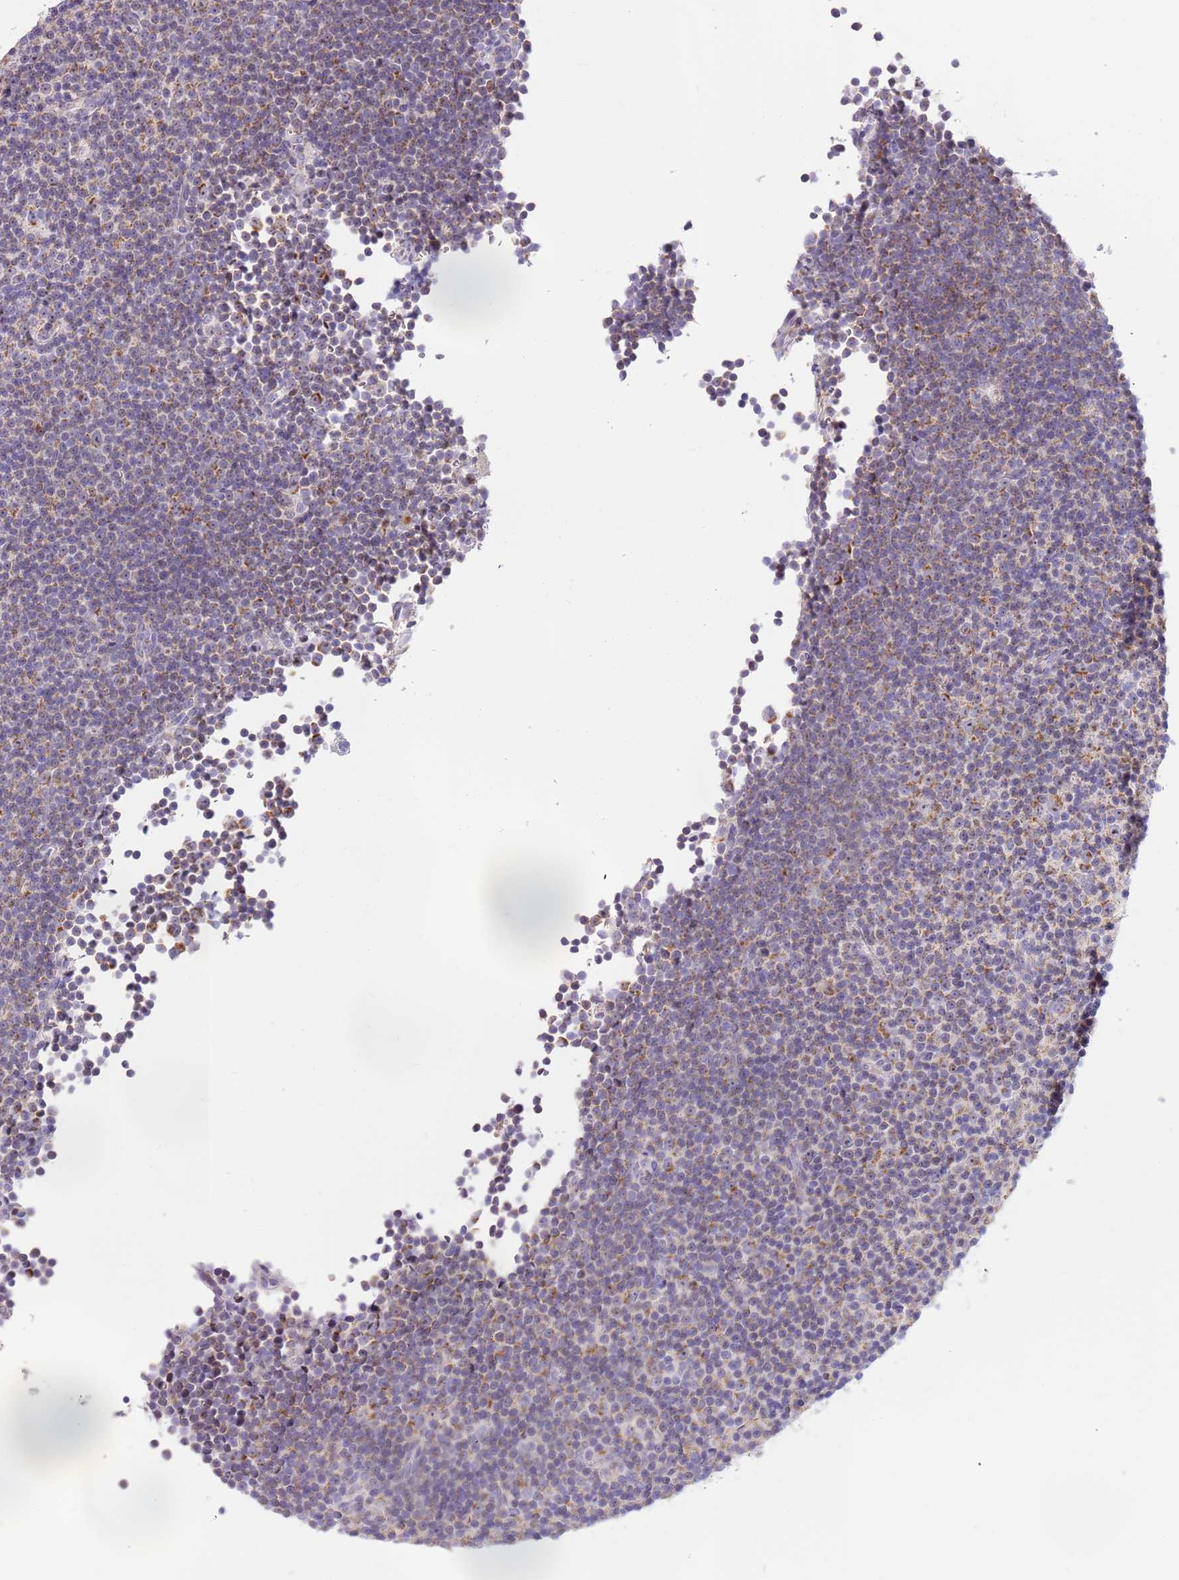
{"staining": {"intensity": "weak", "quantity": "<25%", "location": "cytoplasmic/membranous"}, "tissue": "lymphoma", "cell_type": "Tumor cells", "image_type": "cancer", "snomed": [{"axis": "morphology", "description": "Malignant lymphoma, non-Hodgkin's type, Low grade"}, {"axis": "topography", "description": "Lymph node"}], "caption": "The histopathology image reveals no staining of tumor cells in lymphoma.", "gene": "DNAJA3", "patient": {"sex": "female", "age": 67}}